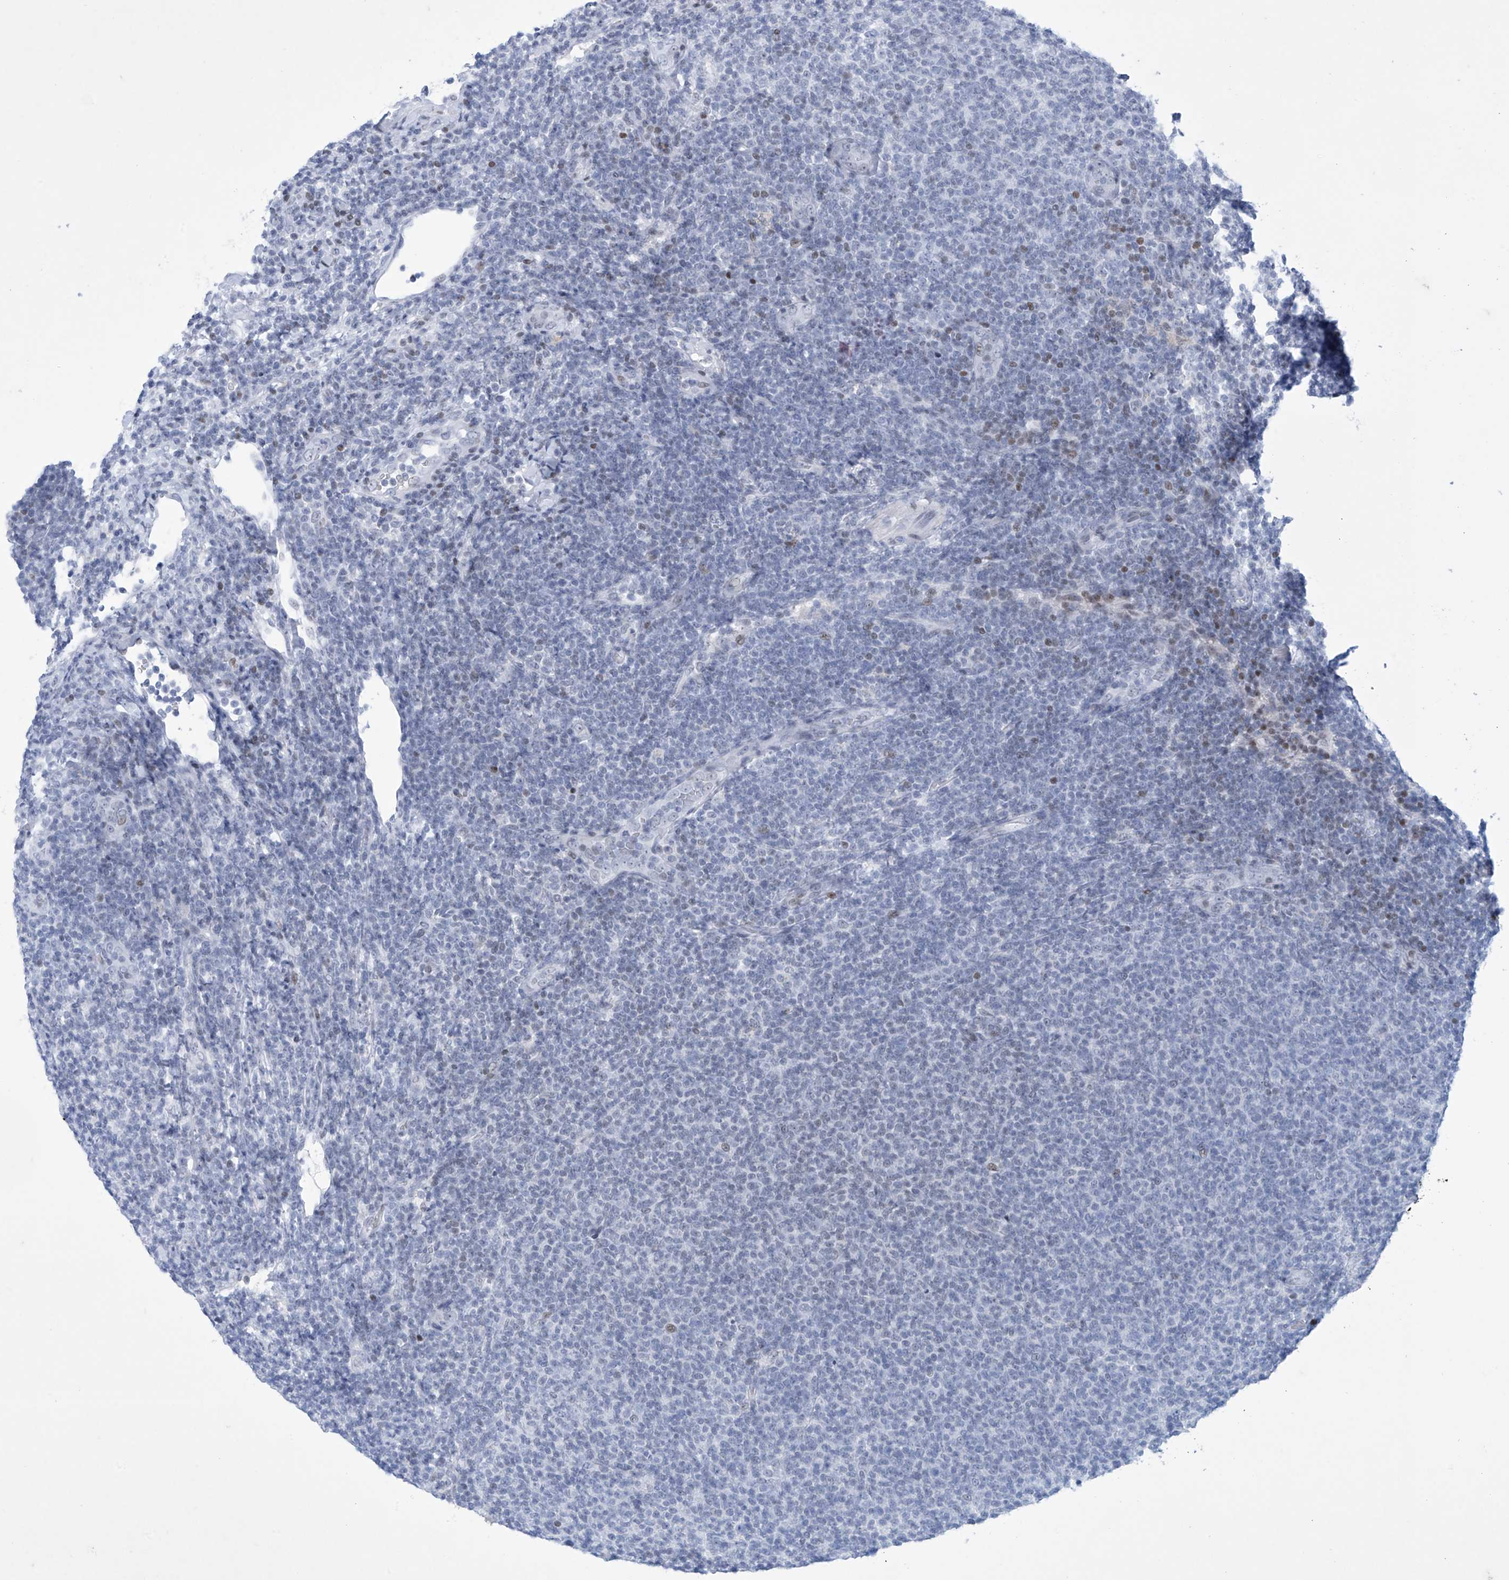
{"staining": {"intensity": "negative", "quantity": "none", "location": "none"}, "tissue": "lymphoma", "cell_type": "Tumor cells", "image_type": "cancer", "snomed": [{"axis": "morphology", "description": "Malignant lymphoma, non-Hodgkin's type, Low grade"}, {"axis": "topography", "description": "Lymph node"}], "caption": "Immunohistochemical staining of malignant lymphoma, non-Hodgkin's type (low-grade) reveals no significant positivity in tumor cells. (DAB (3,3'-diaminobenzidine) IHC, high magnification).", "gene": "RFX7", "patient": {"sex": "male", "age": 66}}